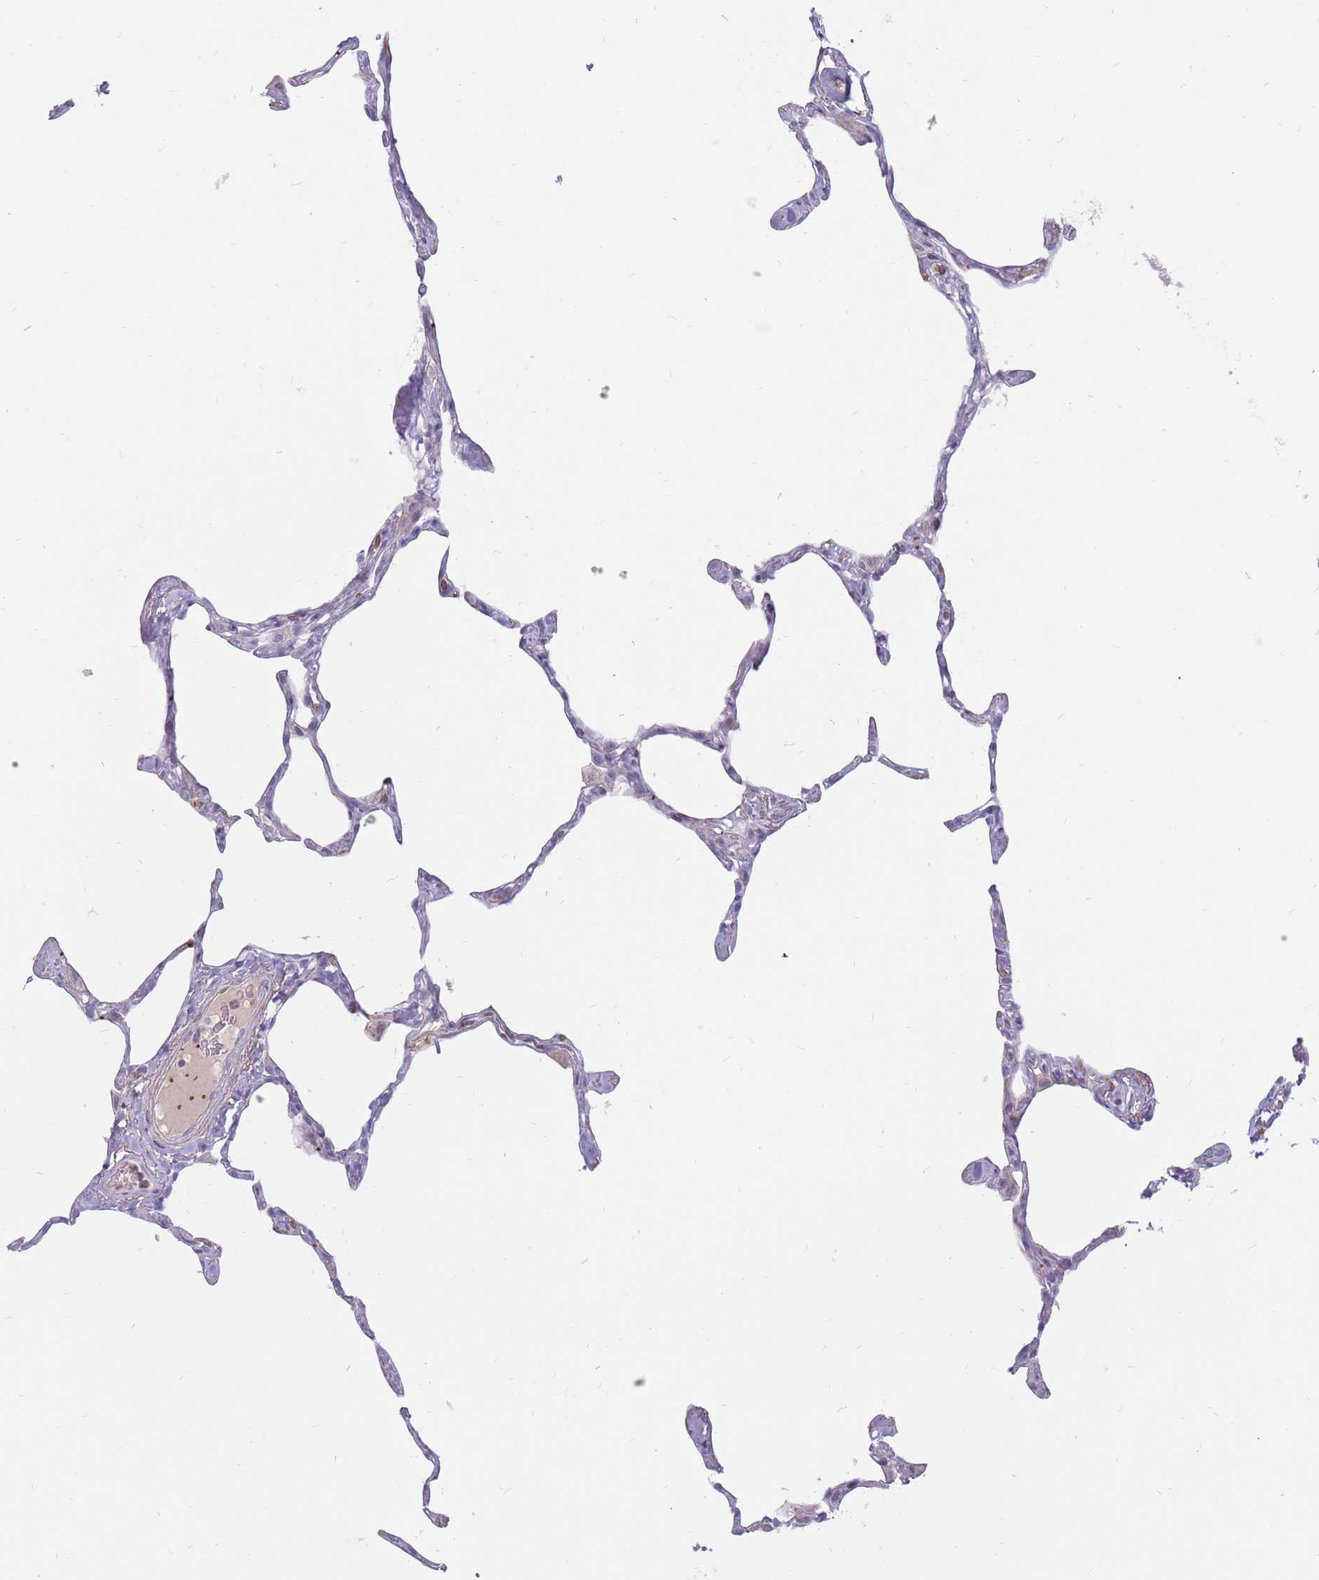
{"staining": {"intensity": "negative", "quantity": "none", "location": "none"}, "tissue": "lung", "cell_type": "Alveolar cells", "image_type": "normal", "snomed": [{"axis": "morphology", "description": "Normal tissue, NOS"}, {"axis": "topography", "description": "Lung"}], "caption": "High power microscopy photomicrograph of an immunohistochemistry (IHC) photomicrograph of unremarkable lung, revealing no significant expression in alveolar cells.", "gene": "PTGDR", "patient": {"sex": "male", "age": 65}}